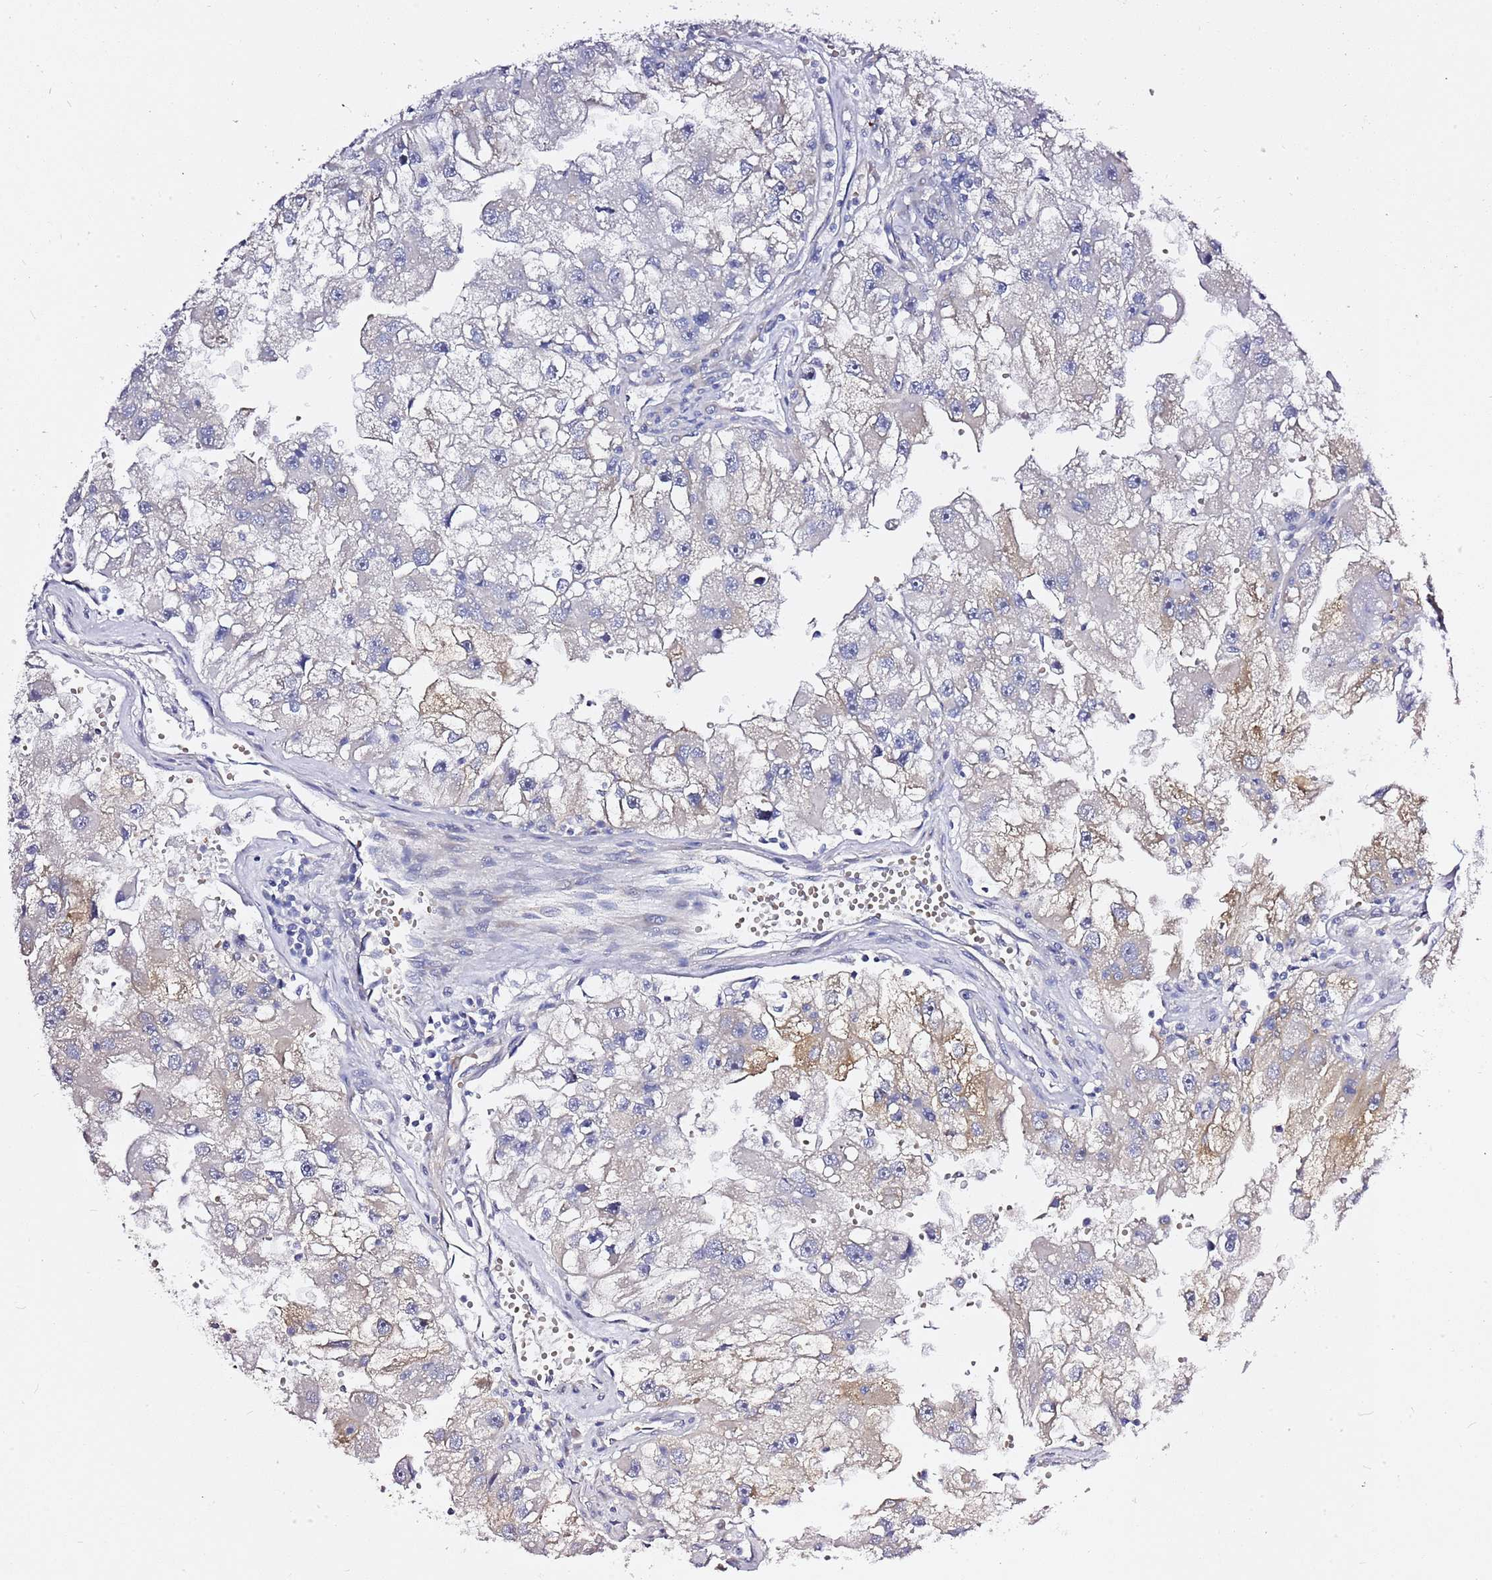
{"staining": {"intensity": "moderate", "quantity": "<25%", "location": "cytoplasmic/membranous"}, "tissue": "renal cancer", "cell_type": "Tumor cells", "image_type": "cancer", "snomed": [{"axis": "morphology", "description": "Adenocarcinoma, NOS"}, {"axis": "topography", "description": "Kidney"}], "caption": "Immunohistochemistry staining of renal cancer, which exhibits low levels of moderate cytoplasmic/membranous positivity in about <25% of tumor cells indicating moderate cytoplasmic/membranous protein expression. The staining was performed using DAB (brown) for protein detection and nuclei were counterstained in hematoxylin (blue).", "gene": "RFK", "patient": {"sex": "male", "age": 63}}